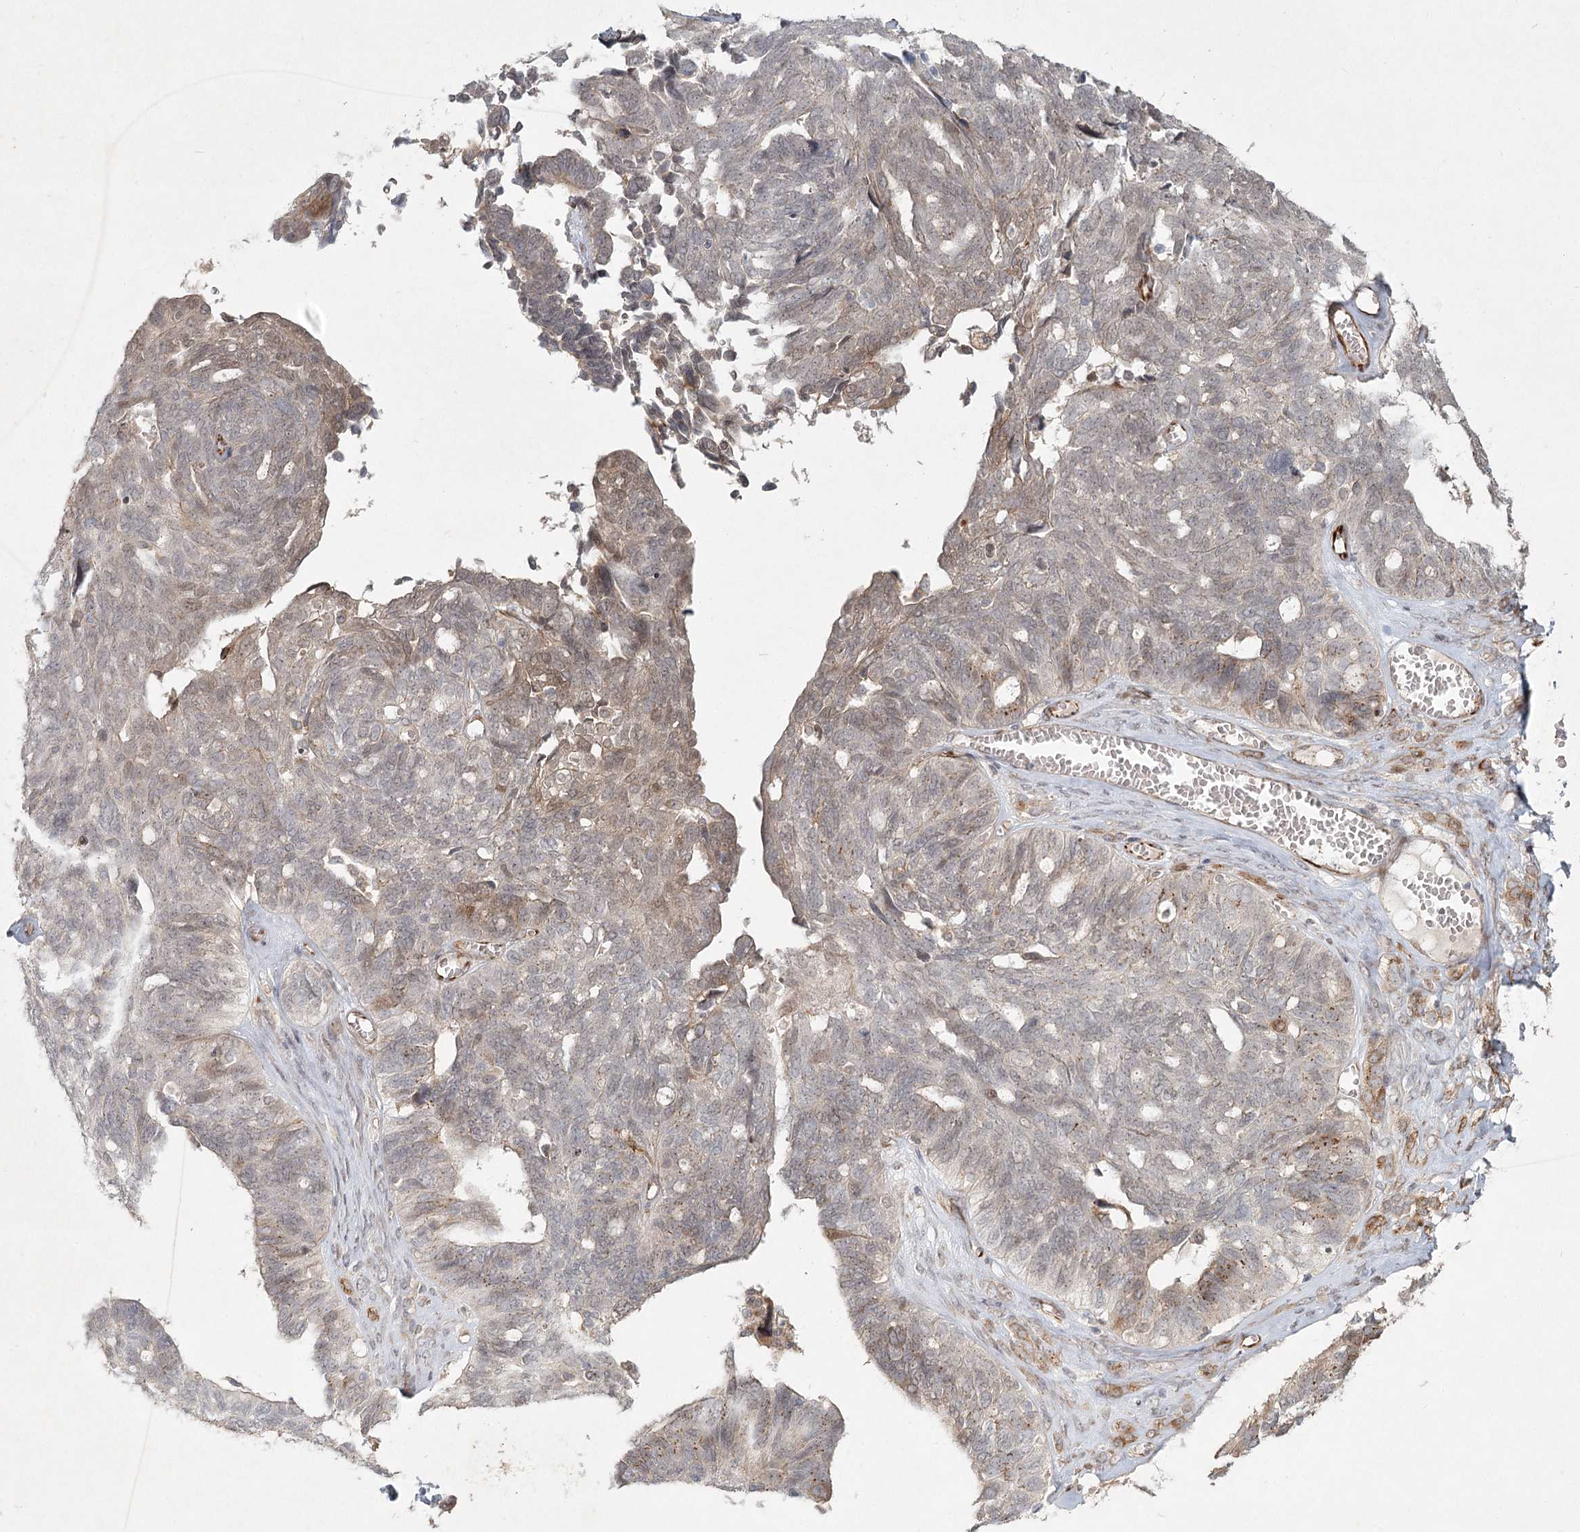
{"staining": {"intensity": "moderate", "quantity": "<25%", "location": "cytoplasmic/membranous"}, "tissue": "ovarian cancer", "cell_type": "Tumor cells", "image_type": "cancer", "snomed": [{"axis": "morphology", "description": "Cystadenocarcinoma, serous, NOS"}, {"axis": "topography", "description": "Ovary"}], "caption": "Ovarian cancer stained with a brown dye shows moderate cytoplasmic/membranous positive positivity in about <25% of tumor cells.", "gene": "LRP2BP", "patient": {"sex": "female", "age": 79}}